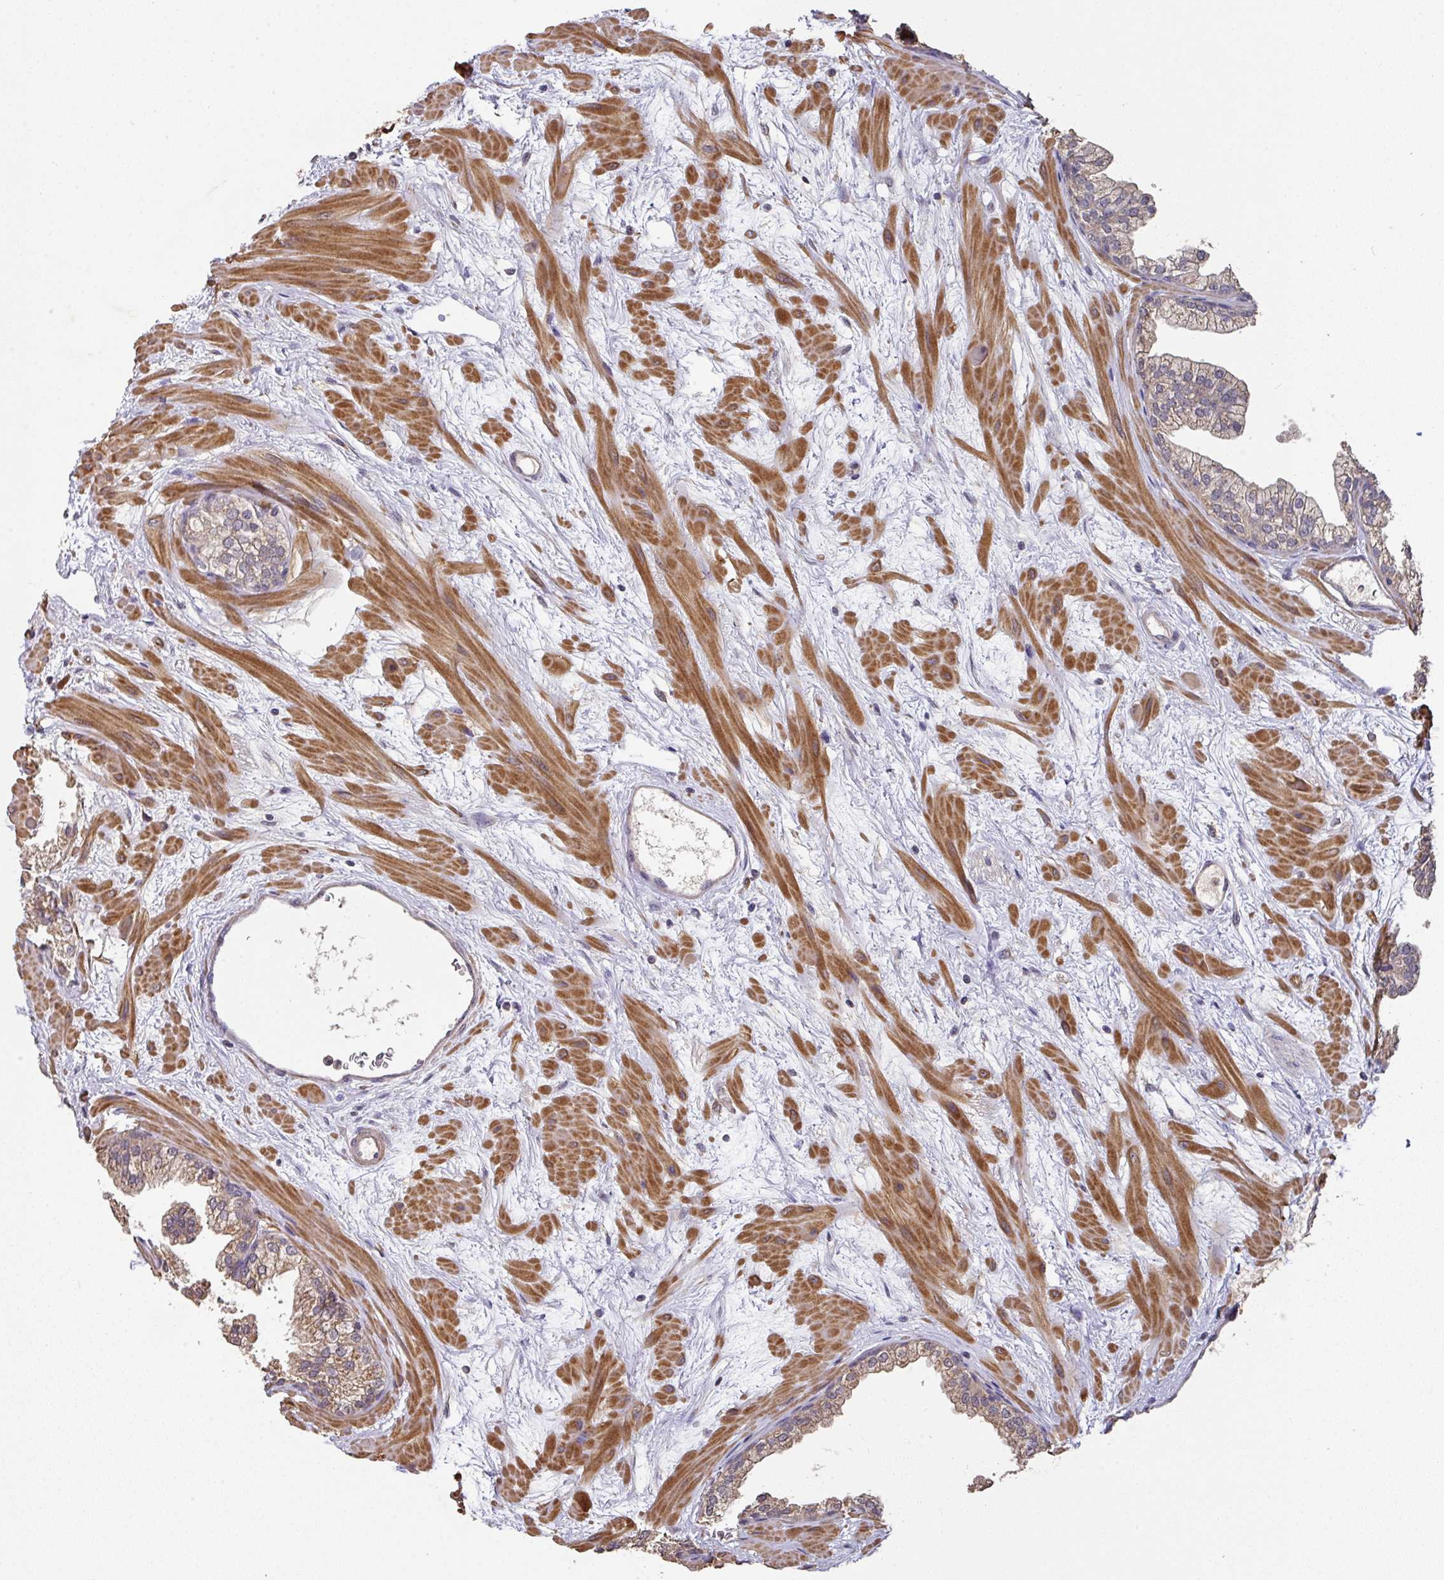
{"staining": {"intensity": "weak", "quantity": ">75%", "location": "cytoplasmic/membranous"}, "tissue": "prostate", "cell_type": "Glandular cells", "image_type": "normal", "snomed": [{"axis": "morphology", "description": "Normal tissue, NOS"}, {"axis": "topography", "description": "Prostate"}], "caption": "Weak cytoplasmic/membranous positivity is seen in about >75% of glandular cells in benign prostate. The staining was performed using DAB to visualize the protein expression in brown, while the nuclei were stained in blue with hematoxylin (Magnification: 20x).", "gene": "ACVR2B", "patient": {"sex": "male", "age": 37}}